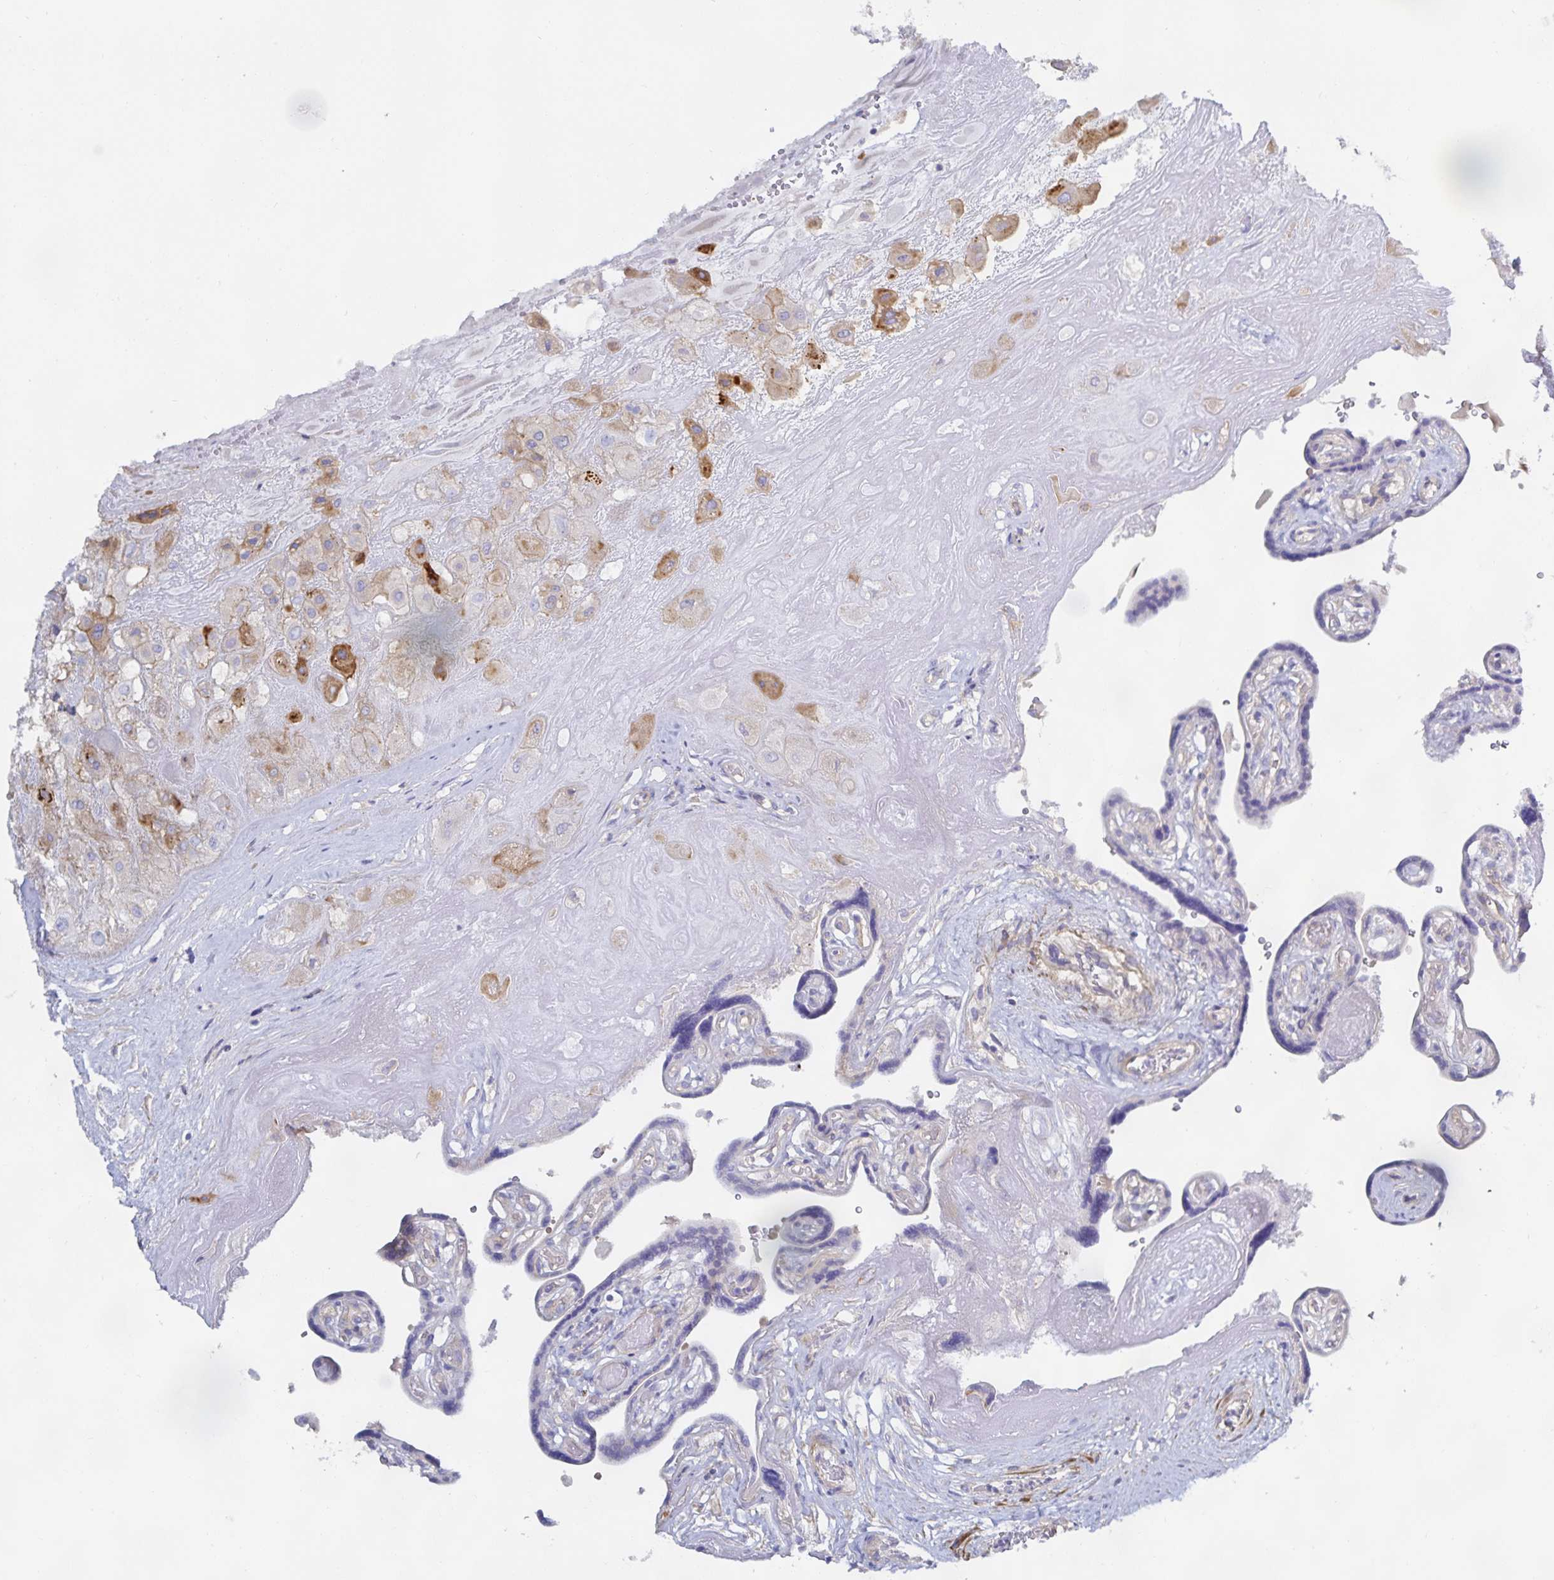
{"staining": {"intensity": "moderate", "quantity": "25%-75%", "location": "cytoplasmic/membranous"}, "tissue": "placenta", "cell_type": "Decidual cells", "image_type": "normal", "snomed": [{"axis": "morphology", "description": "Normal tissue, NOS"}, {"axis": "topography", "description": "Placenta"}], "caption": "Immunohistochemistry (DAB (3,3'-diaminobenzidine)) staining of unremarkable placenta displays moderate cytoplasmic/membranous protein staining in approximately 25%-75% of decidual cells. The staining was performed using DAB to visualize the protein expression in brown, while the nuclei were stained in blue with hematoxylin (Magnification: 20x).", "gene": "METTL22", "patient": {"sex": "female", "age": 32}}